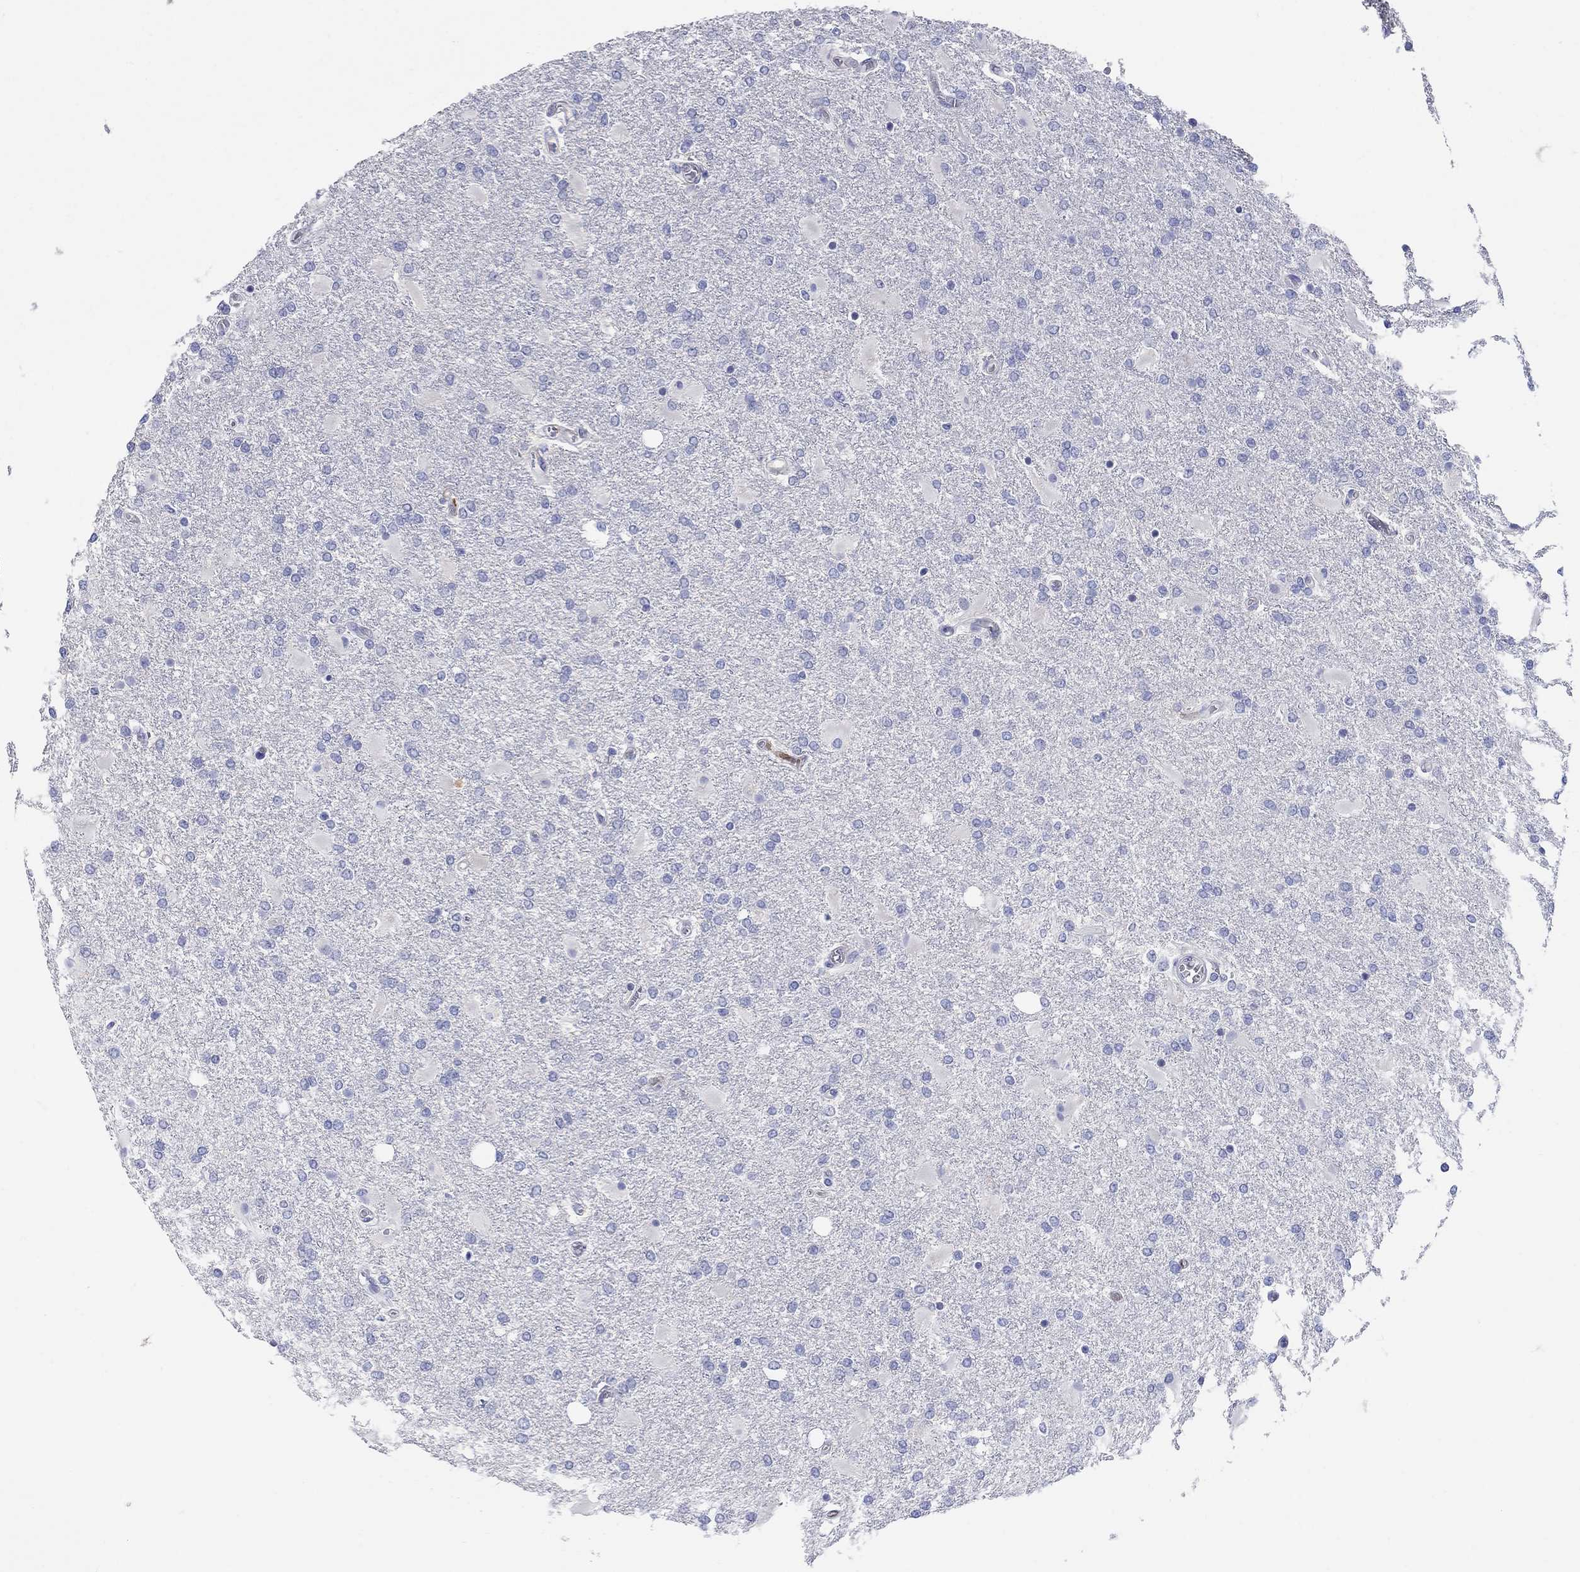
{"staining": {"intensity": "negative", "quantity": "none", "location": "none"}, "tissue": "glioma", "cell_type": "Tumor cells", "image_type": "cancer", "snomed": [{"axis": "morphology", "description": "Glioma, malignant, High grade"}, {"axis": "topography", "description": "Cerebral cortex"}], "caption": "Human glioma stained for a protein using immunohistochemistry (IHC) exhibits no staining in tumor cells.", "gene": "AKR1C2", "patient": {"sex": "male", "age": 79}}